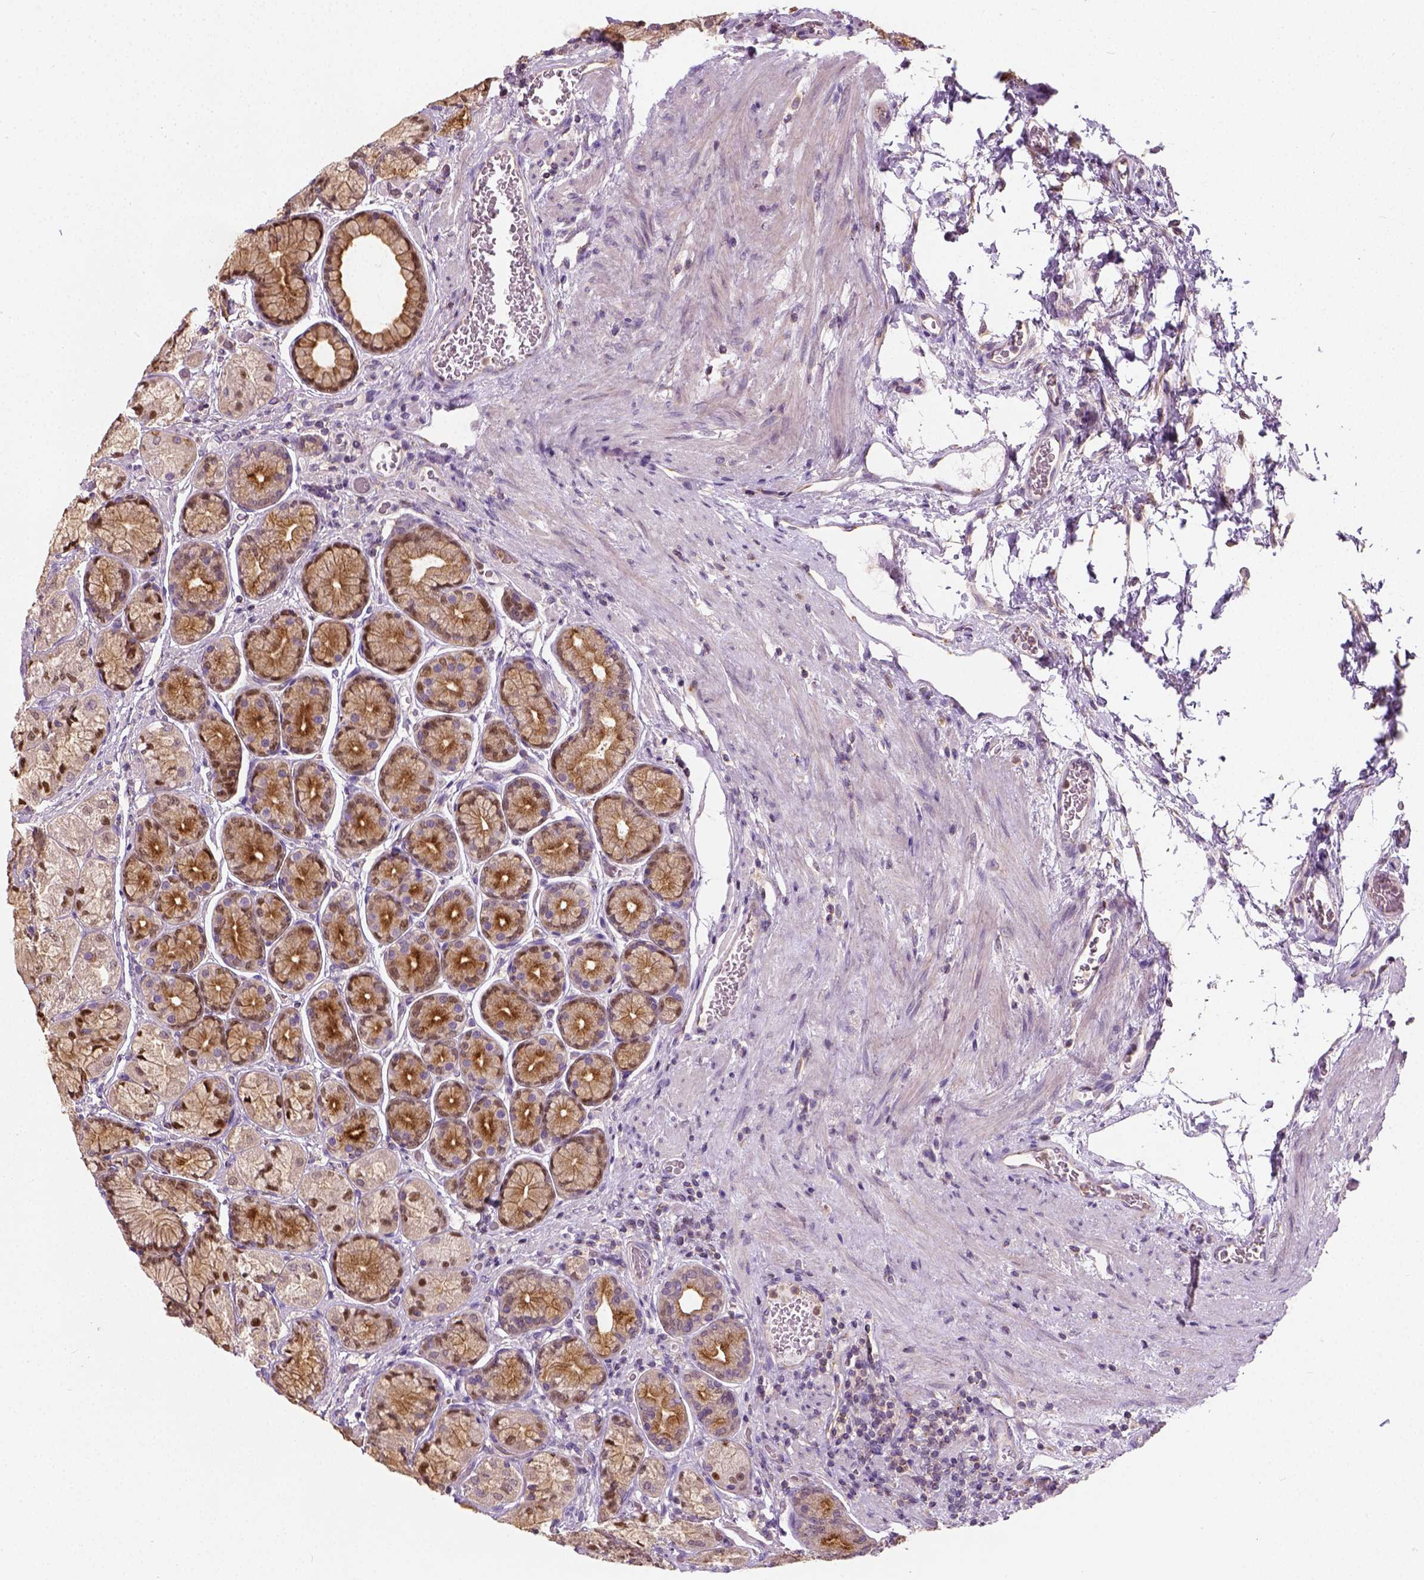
{"staining": {"intensity": "moderate", "quantity": ">75%", "location": "cytoplasmic/membranous,nuclear"}, "tissue": "stomach", "cell_type": "Glandular cells", "image_type": "normal", "snomed": [{"axis": "morphology", "description": "Normal tissue, NOS"}, {"axis": "morphology", "description": "Adenocarcinoma, NOS"}, {"axis": "morphology", "description": "Adenocarcinoma, High grade"}, {"axis": "topography", "description": "Stomach, upper"}, {"axis": "topography", "description": "Stomach"}], "caption": "Stomach stained for a protein exhibits moderate cytoplasmic/membranous,nuclear positivity in glandular cells. The staining was performed using DAB (3,3'-diaminobenzidine) to visualize the protein expression in brown, while the nuclei were stained in blue with hematoxylin (Magnification: 20x).", "gene": "CRACR2A", "patient": {"sex": "female", "age": 65}}